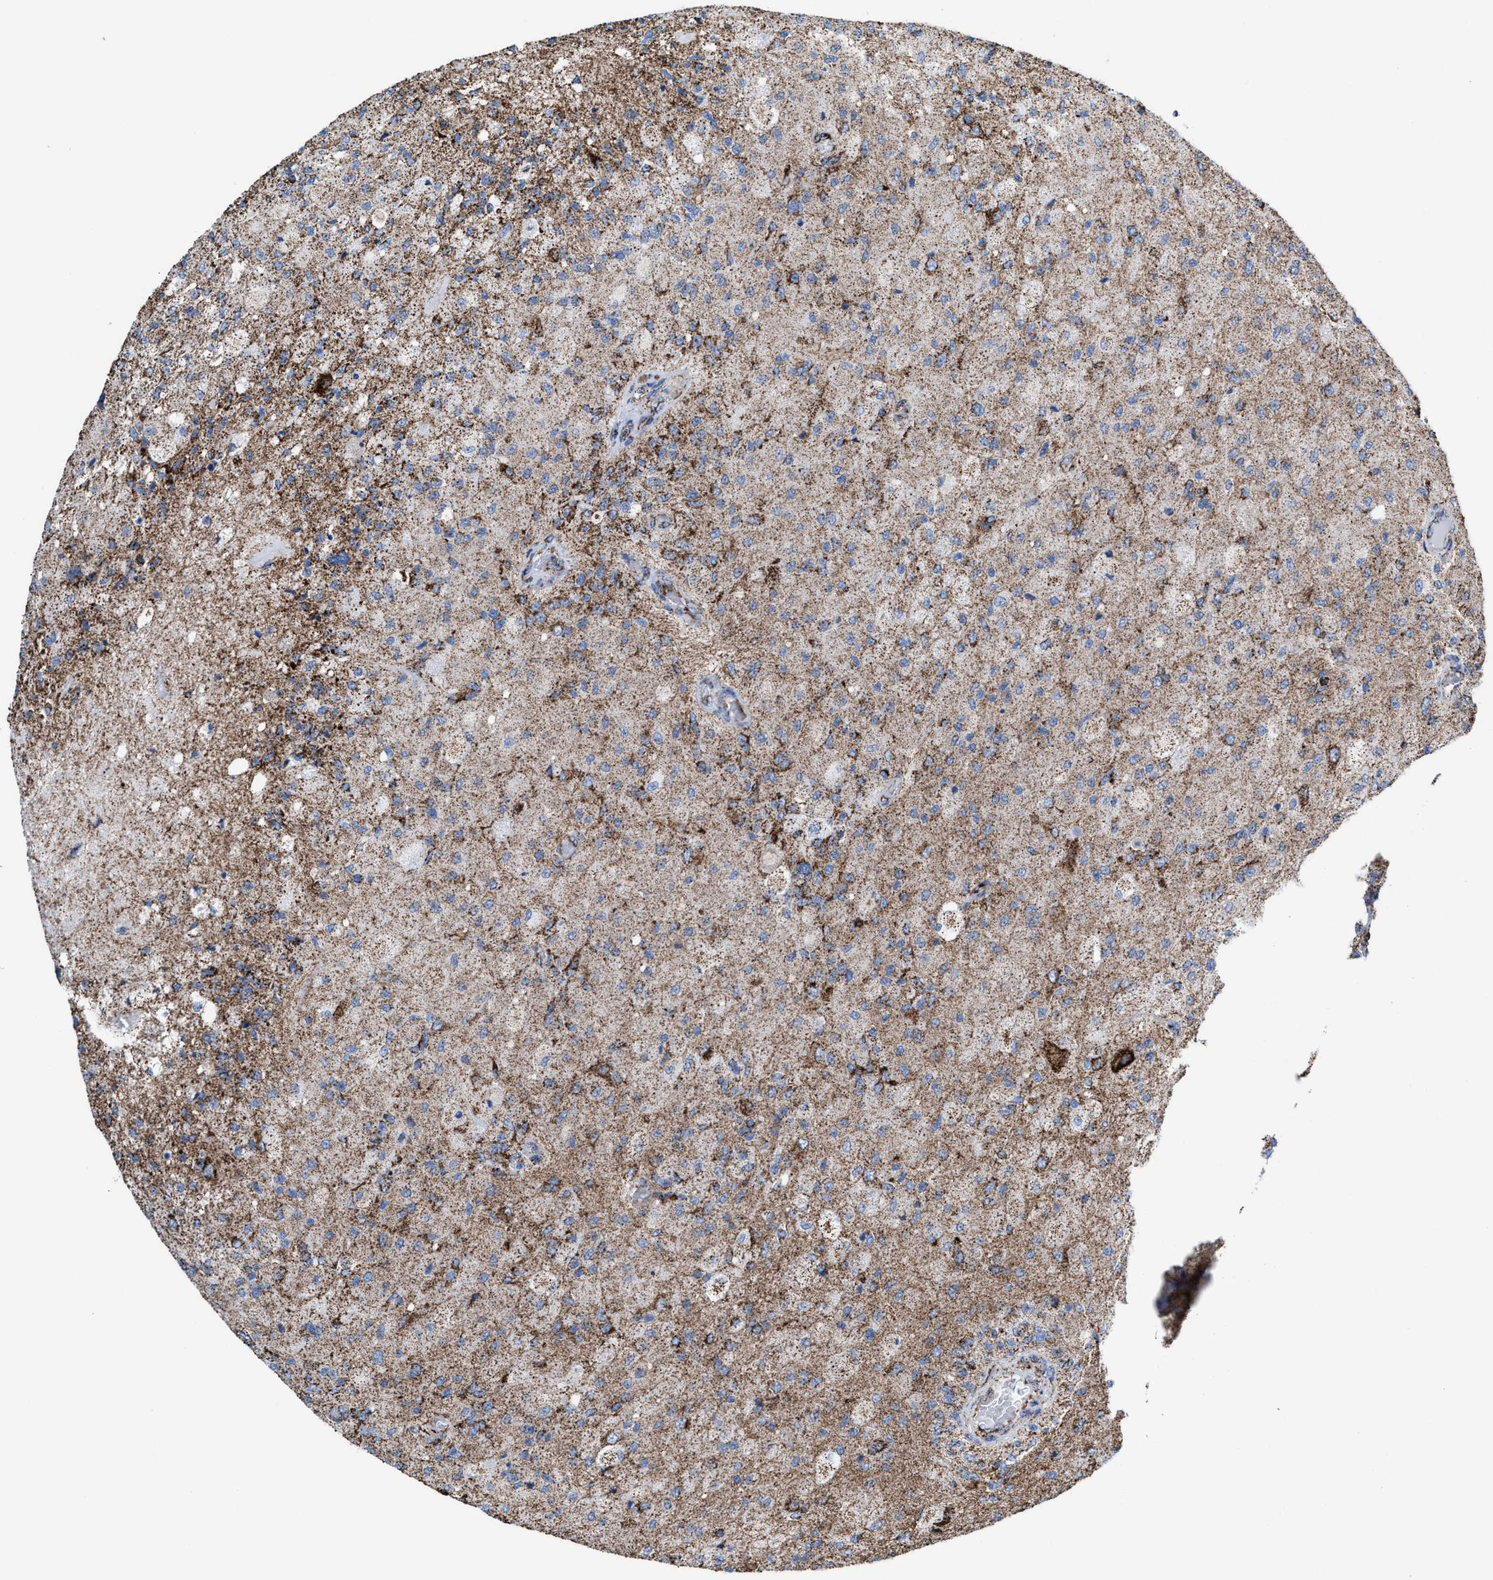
{"staining": {"intensity": "moderate", "quantity": ">75%", "location": "cytoplasmic/membranous"}, "tissue": "glioma", "cell_type": "Tumor cells", "image_type": "cancer", "snomed": [{"axis": "morphology", "description": "Normal tissue, NOS"}, {"axis": "morphology", "description": "Glioma, malignant, High grade"}, {"axis": "topography", "description": "Cerebral cortex"}], "caption": "An IHC micrograph of neoplastic tissue is shown. Protein staining in brown highlights moderate cytoplasmic/membranous positivity in glioma within tumor cells.", "gene": "ECHS1", "patient": {"sex": "male", "age": 77}}